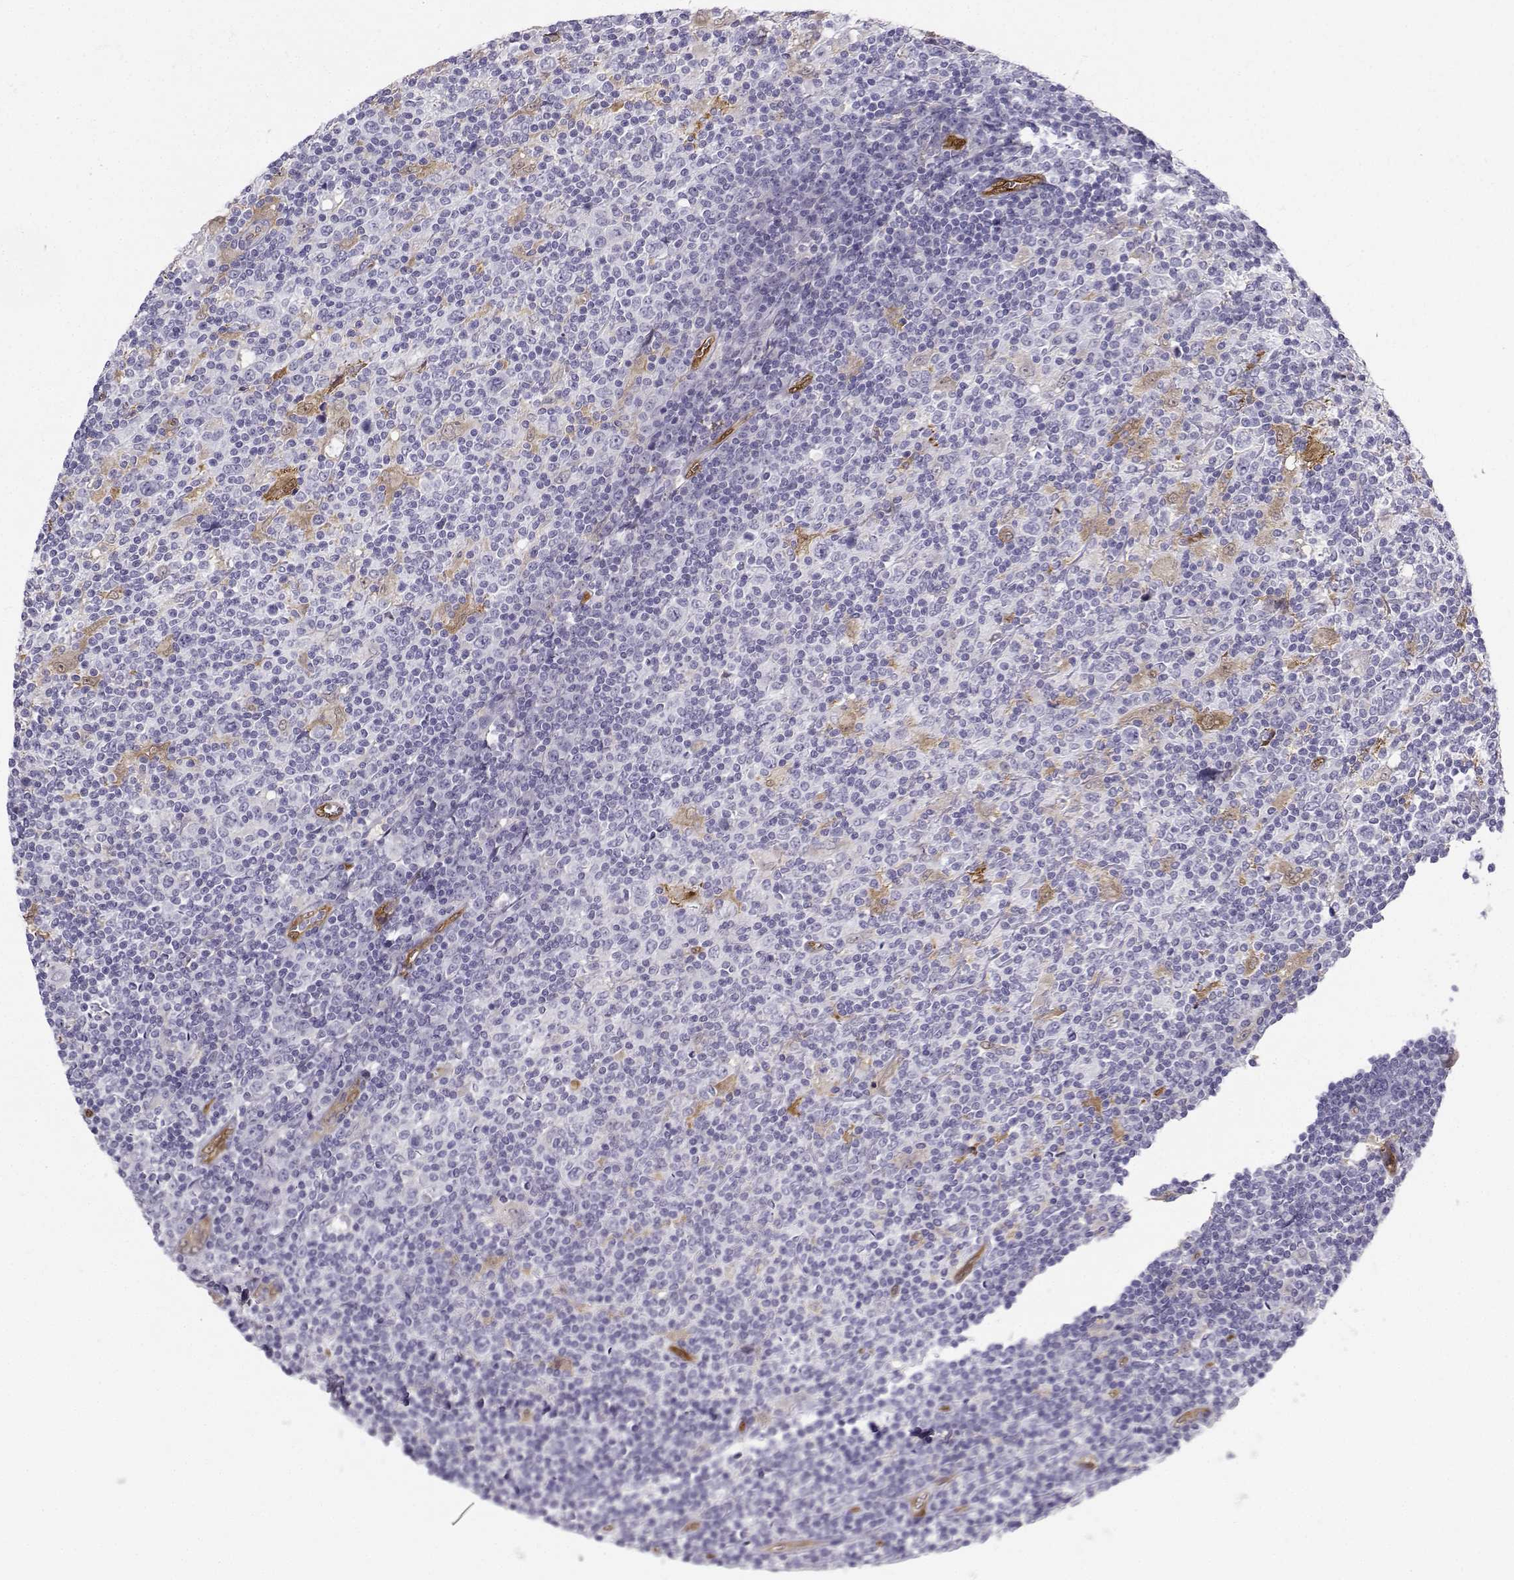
{"staining": {"intensity": "negative", "quantity": "none", "location": "none"}, "tissue": "lymphoma", "cell_type": "Tumor cells", "image_type": "cancer", "snomed": [{"axis": "morphology", "description": "Hodgkin's disease, NOS"}, {"axis": "topography", "description": "Lymph node"}], "caption": "Tumor cells show no significant protein positivity in Hodgkin's disease.", "gene": "NQO1", "patient": {"sex": "male", "age": 40}}